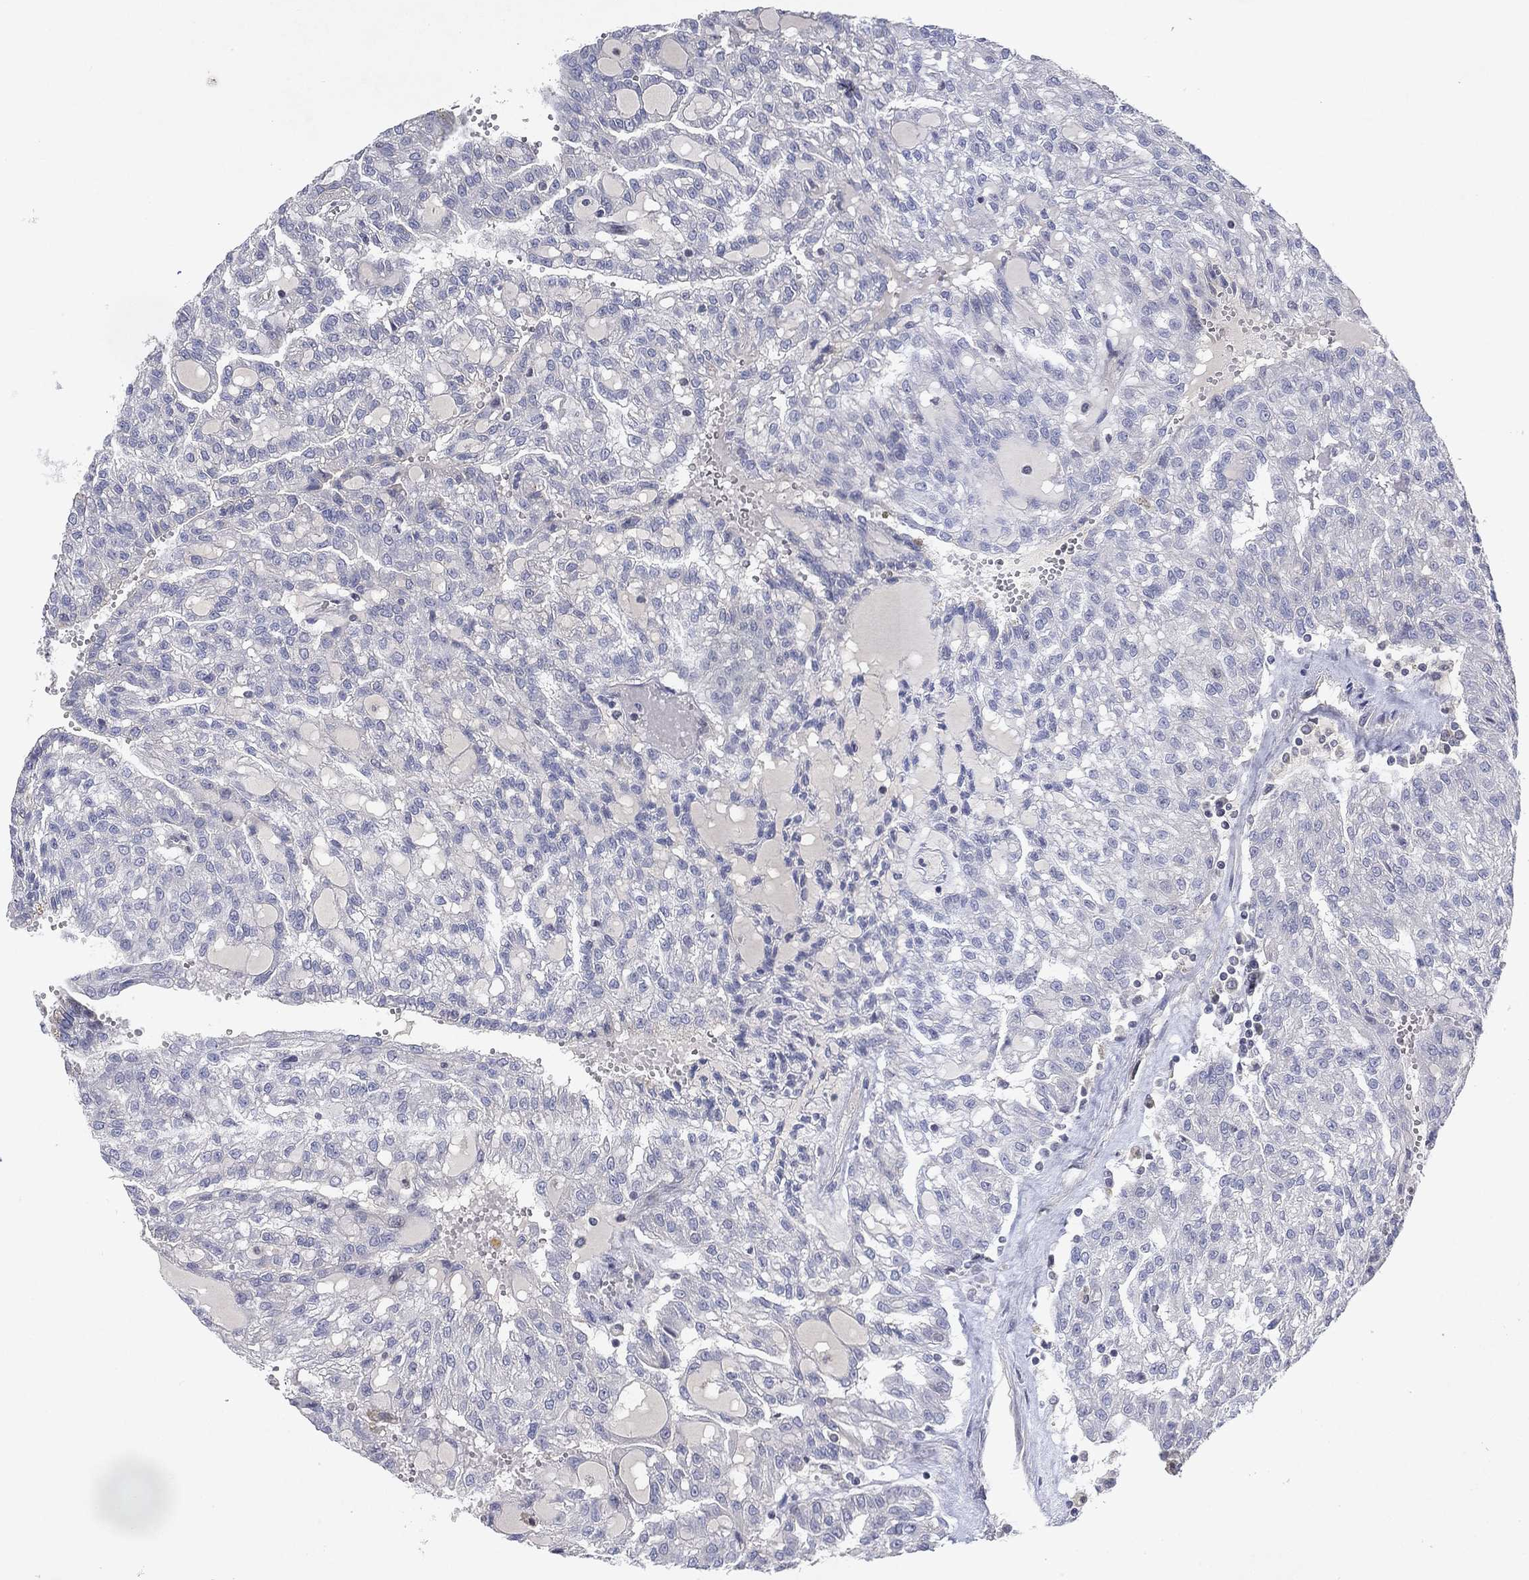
{"staining": {"intensity": "negative", "quantity": "none", "location": "none"}, "tissue": "renal cancer", "cell_type": "Tumor cells", "image_type": "cancer", "snomed": [{"axis": "morphology", "description": "Adenocarcinoma, NOS"}, {"axis": "topography", "description": "Kidney"}], "caption": "This histopathology image is of renal cancer stained with IHC to label a protein in brown with the nuclei are counter-stained blue. There is no positivity in tumor cells.", "gene": "FLI1", "patient": {"sex": "male", "age": 63}}